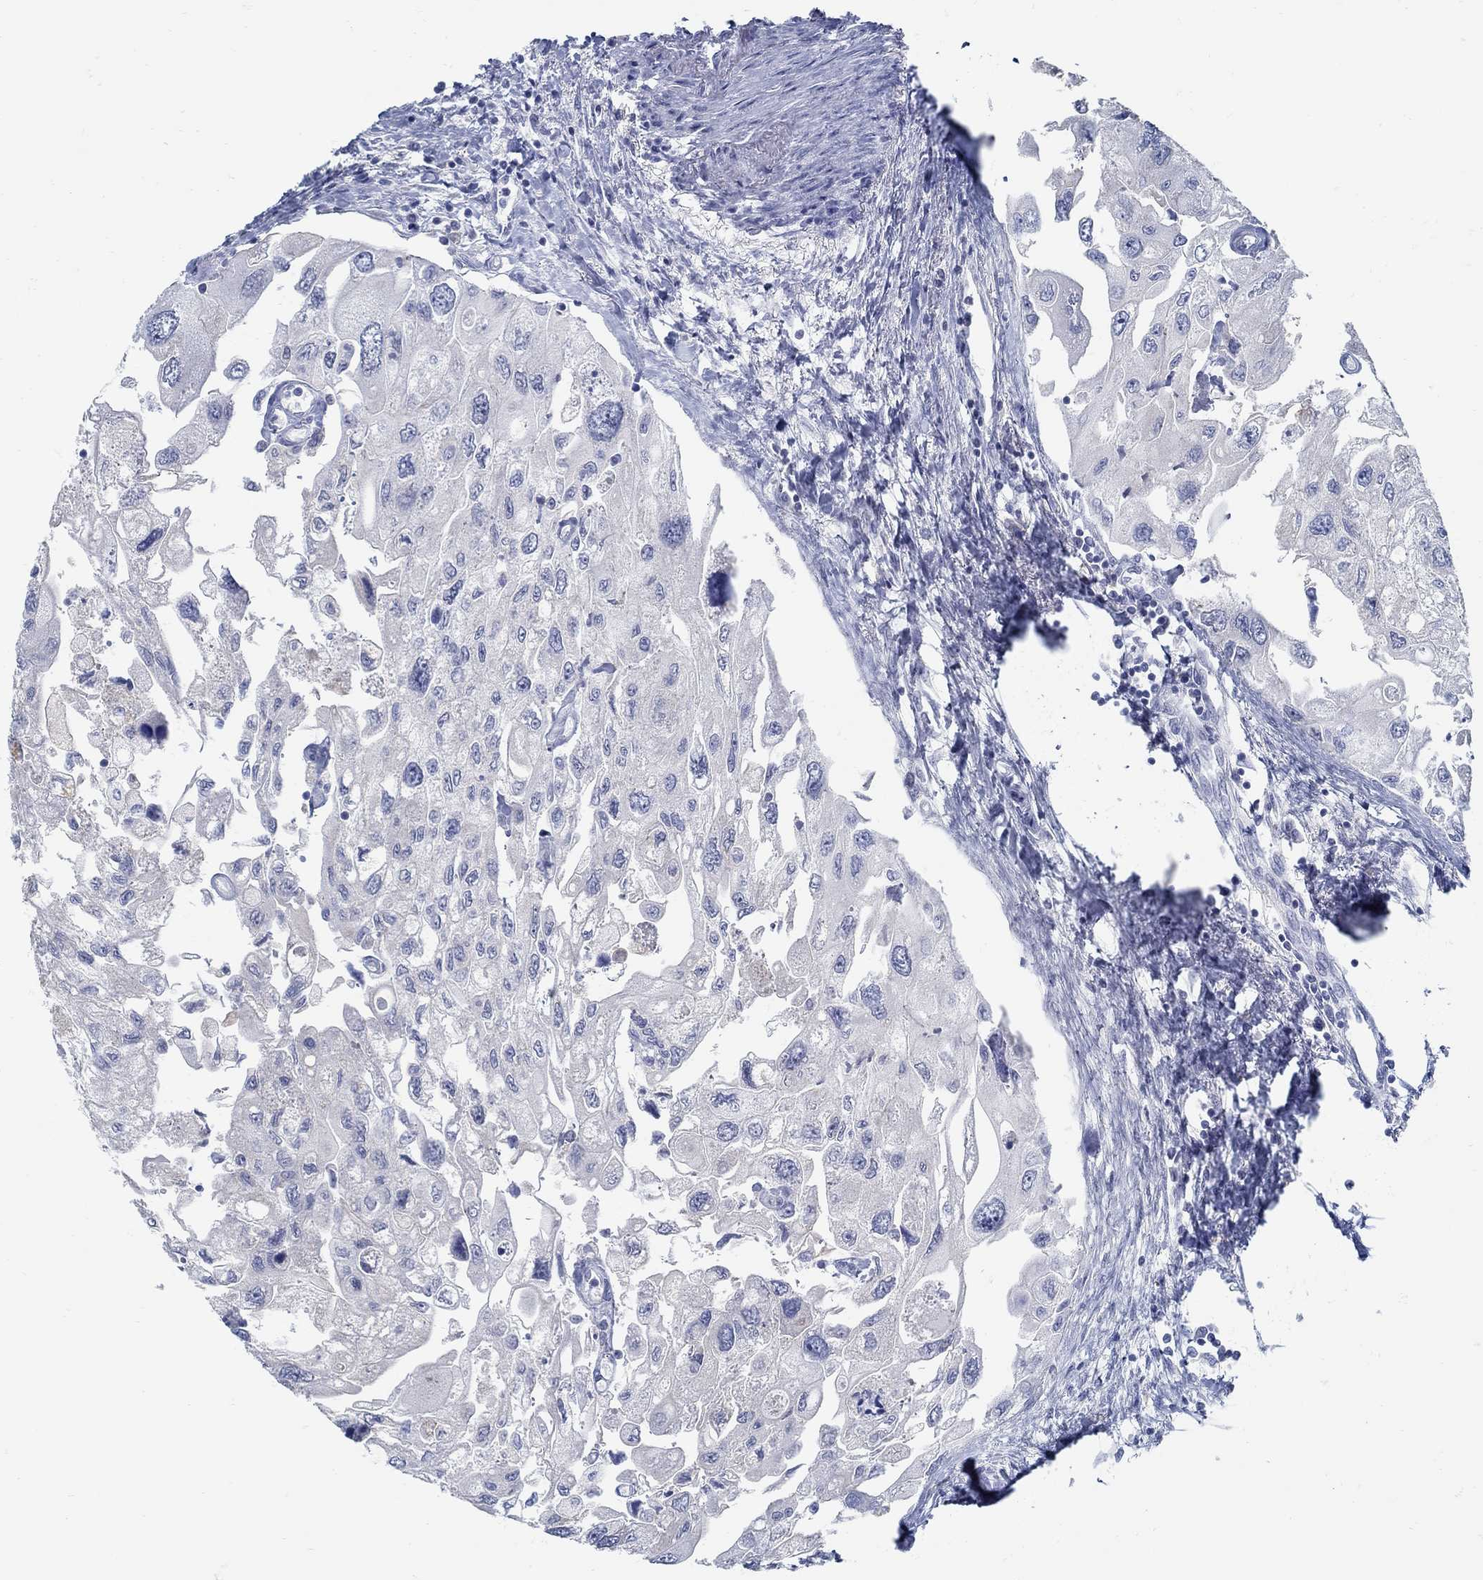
{"staining": {"intensity": "negative", "quantity": "none", "location": "none"}, "tissue": "urothelial cancer", "cell_type": "Tumor cells", "image_type": "cancer", "snomed": [{"axis": "morphology", "description": "Urothelial carcinoma, High grade"}, {"axis": "topography", "description": "Urinary bladder"}], "caption": "Immunohistochemical staining of human high-grade urothelial carcinoma reveals no significant staining in tumor cells.", "gene": "ZFAND4", "patient": {"sex": "male", "age": 59}}